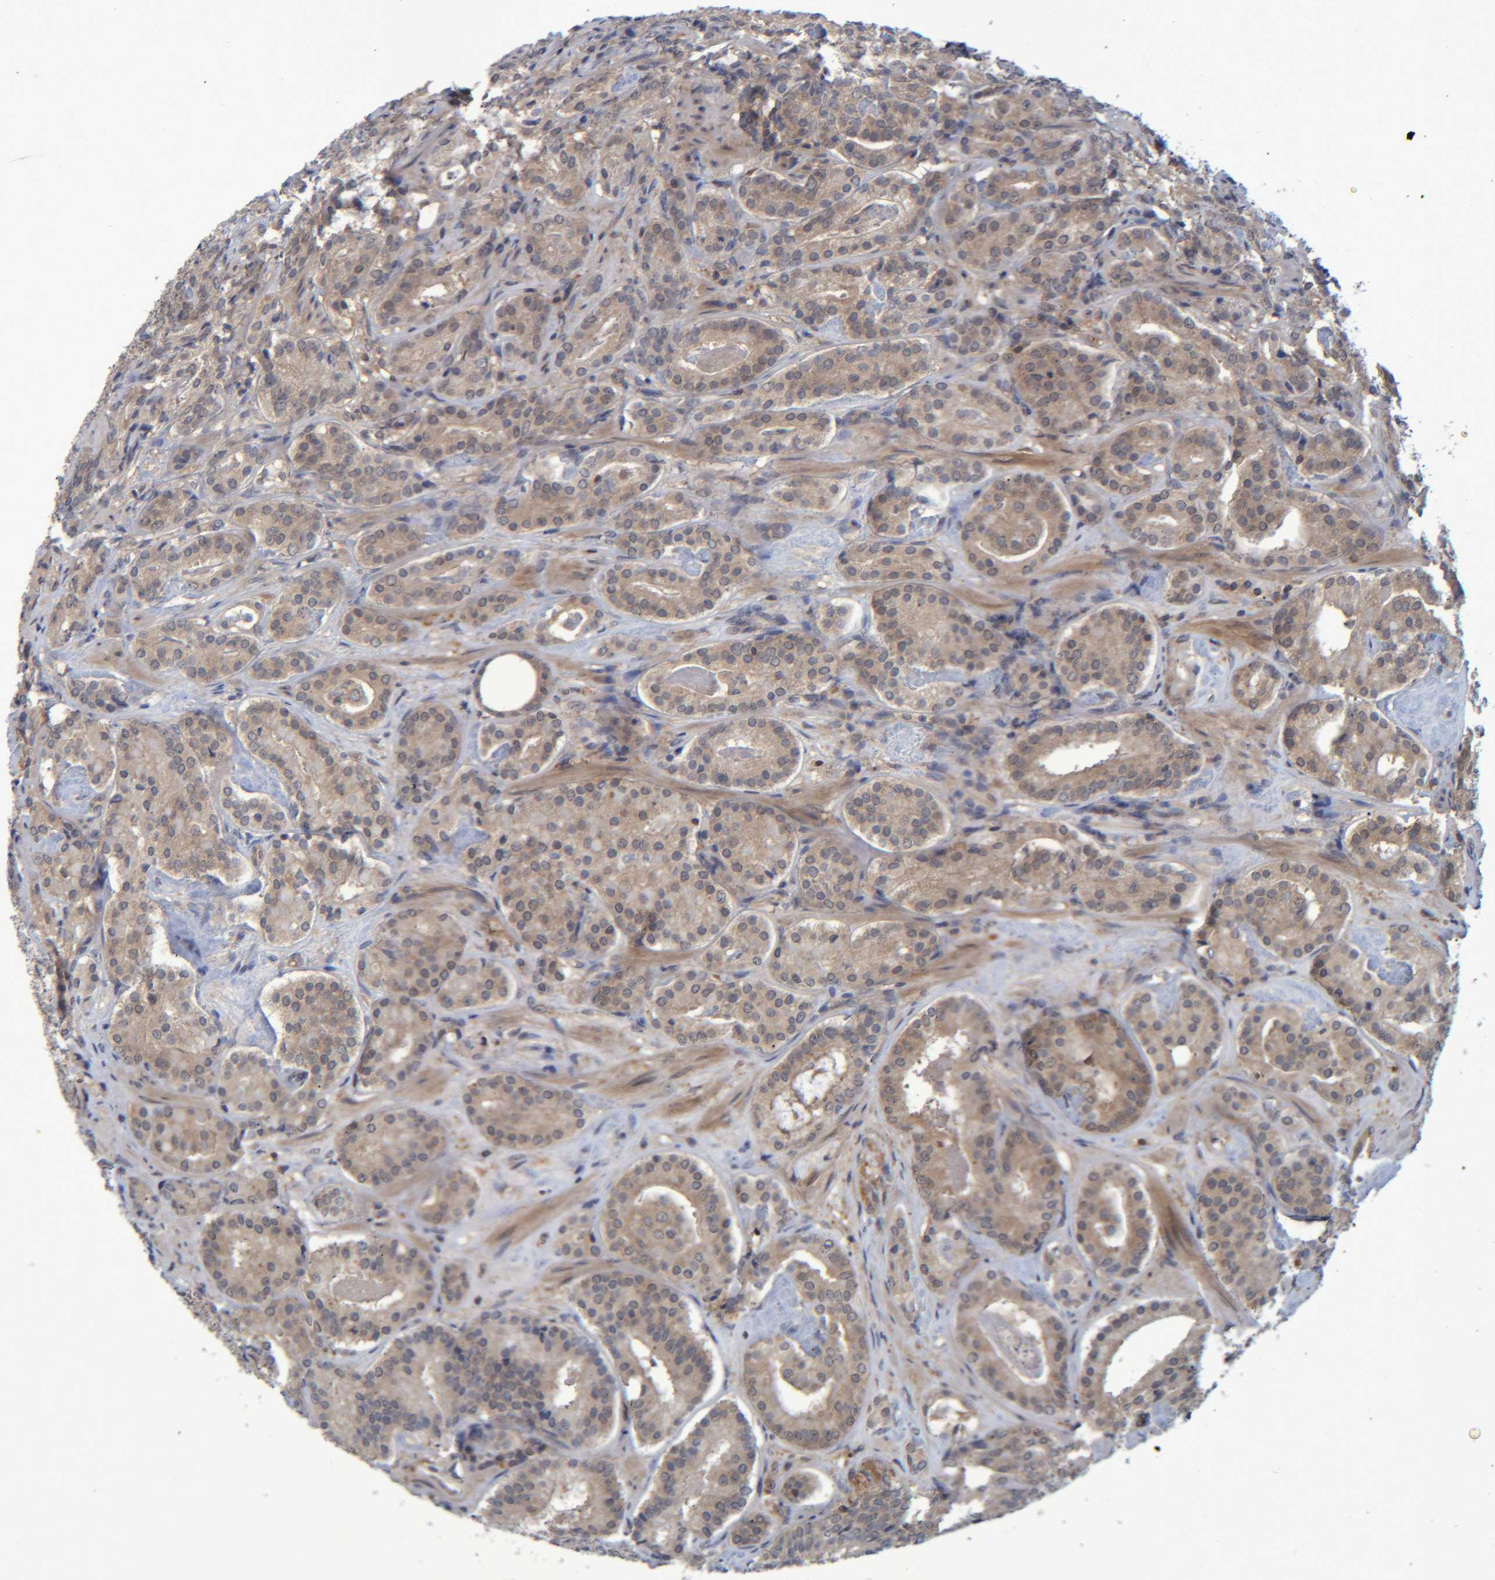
{"staining": {"intensity": "weak", "quantity": ">75%", "location": "cytoplasmic/membranous"}, "tissue": "prostate cancer", "cell_type": "Tumor cells", "image_type": "cancer", "snomed": [{"axis": "morphology", "description": "Adenocarcinoma, Low grade"}, {"axis": "topography", "description": "Prostate"}], "caption": "Prostate cancer tissue shows weak cytoplasmic/membranous positivity in approximately >75% of tumor cells", "gene": "PCYT2", "patient": {"sex": "male", "age": 69}}